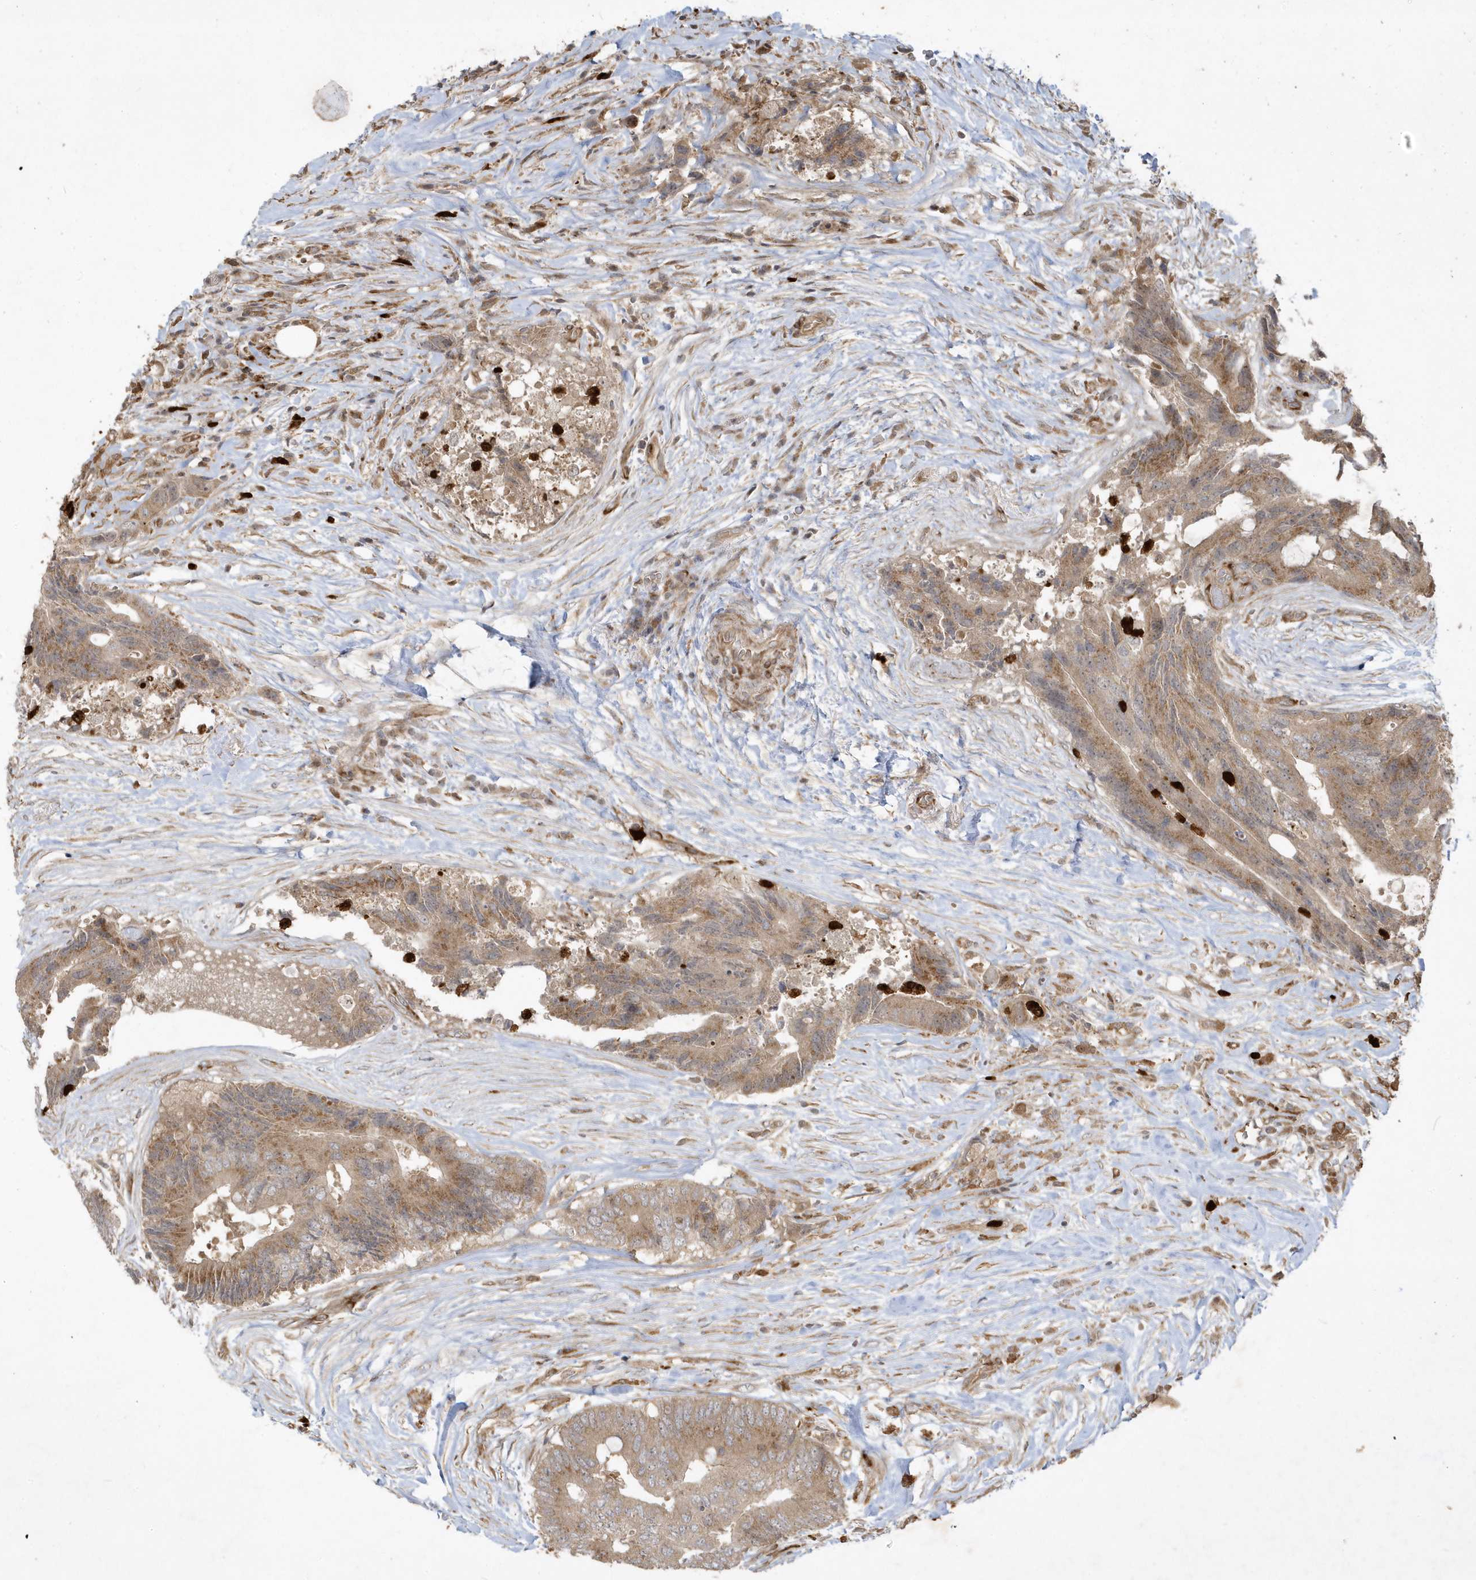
{"staining": {"intensity": "moderate", "quantity": ">75%", "location": "cytoplasmic/membranous"}, "tissue": "colorectal cancer", "cell_type": "Tumor cells", "image_type": "cancer", "snomed": [{"axis": "morphology", "description": "Adenocarcinoma, NOS"}, {"axis": "topography", "description": "Colon"}], "caption": "Colorectal cancer (adenocarcinoma) was stained to show a protein in brown. There is medium levels of moderate cytoplasmic/membranous expression in approximately >75% of tumor cells. (DAB = brown stain, brightfield microscopy at high magnification).", "gene": "IFT57", "patient": {"sex": "male", "age": 71}}